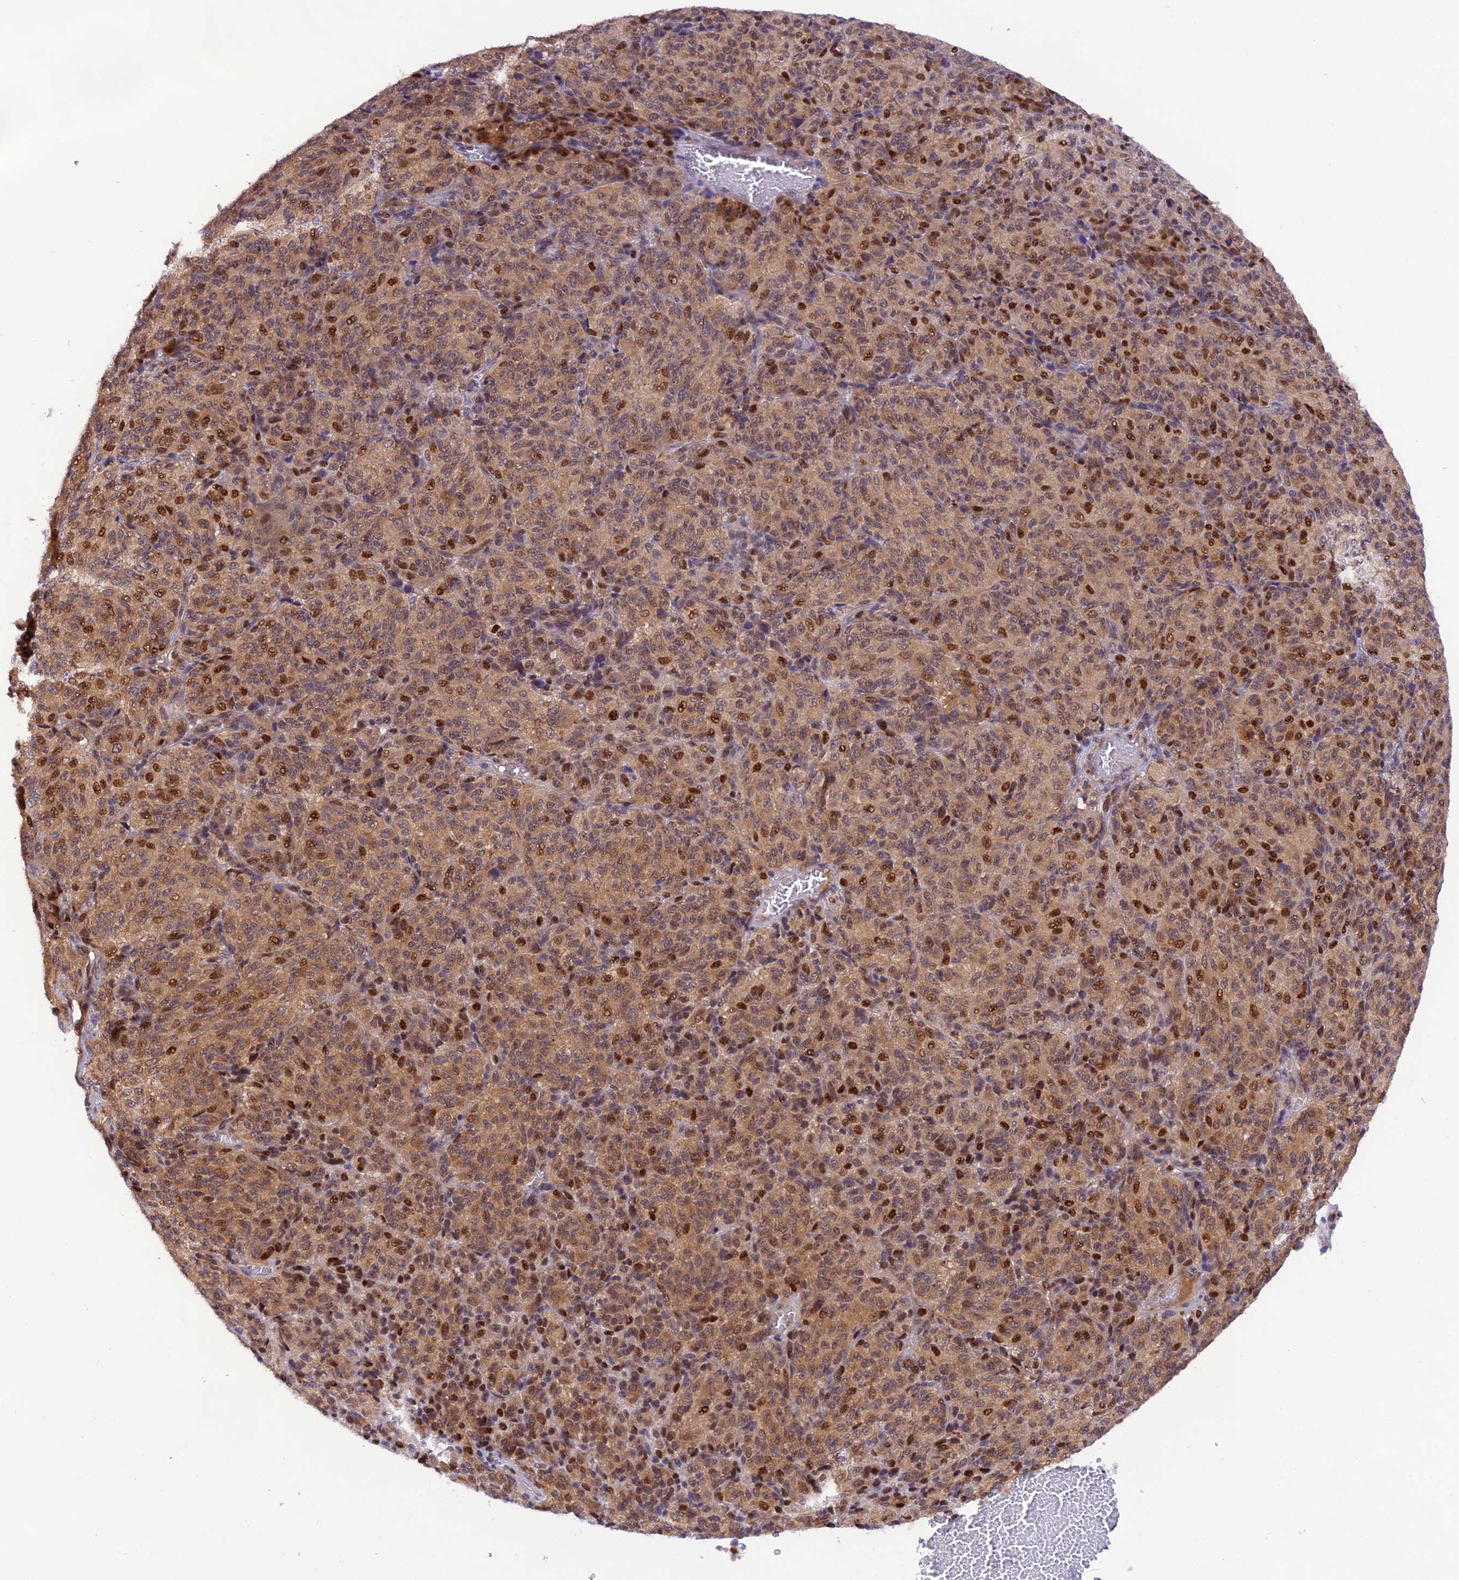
{"staining": {"intensity": "moderate", "quantity": ">75%", "location": "cytoplasmic/membranous,nuclear"}, "tissue": "melanoma", "cell_type": "Tumor cells", "image_type": "cancer", "snomed": [{"axis": "morphology", "description": "Malignant melanoma, Metastatic site"}, {"axis": "topography", "description": "Brain"}], "caption": "A high-resolution image shows IHC staining of melanoma, which shows moderate cytoplasmic/membranous and nuclear expression in approximately >75% of tumor cells. (DAB (3,3'-diaminobenzidine) IHC with brightfield microscopy, high magnification).", "gene": "SAMD4A", "patient": {"sex": "female", "age": 56}}